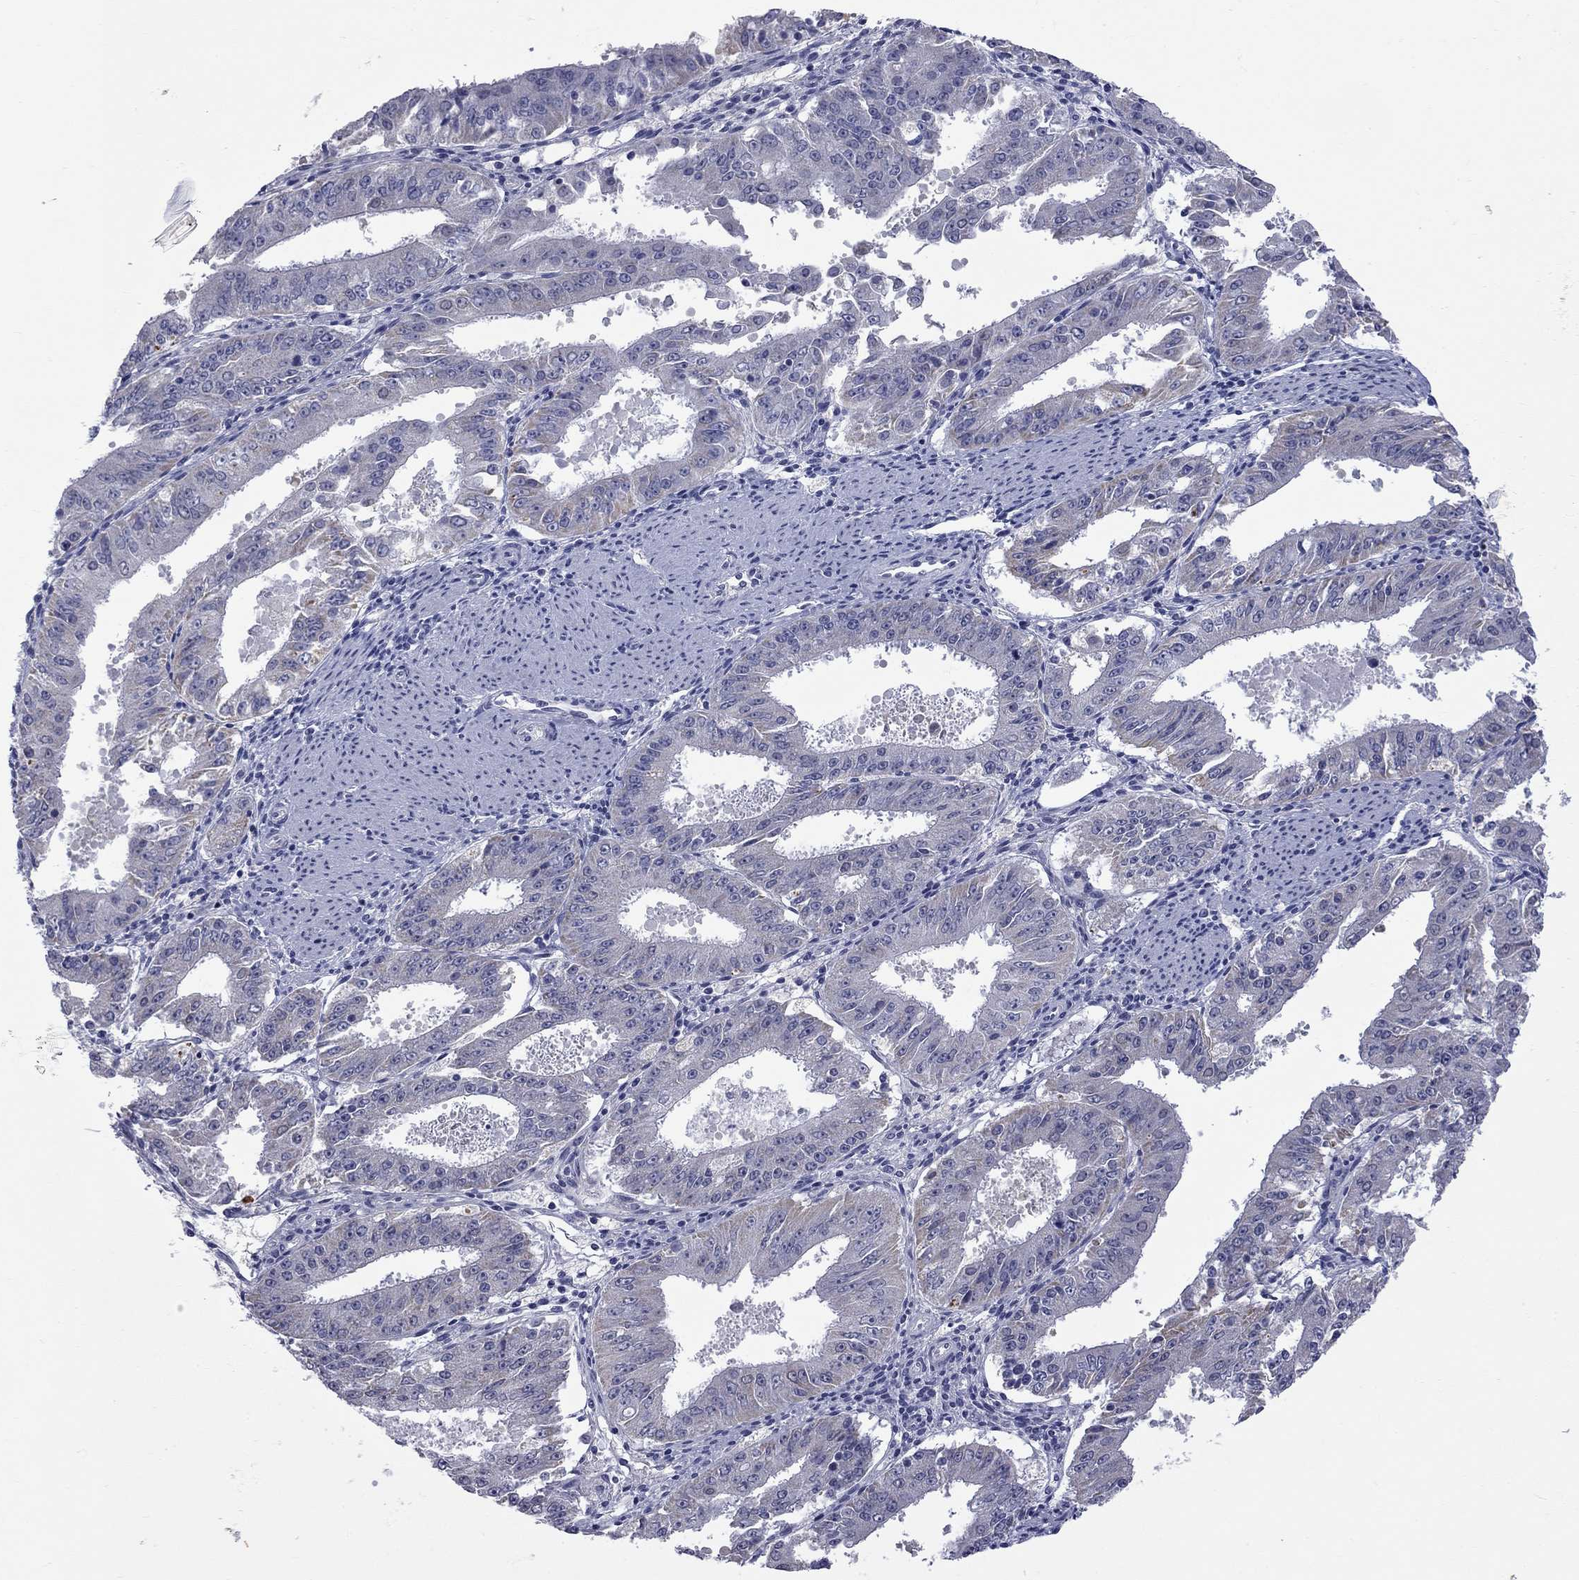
{"staining": {"intensity": "weak", "quantity": "<25%", "location": "cytoplasmic/membranous"}, "tissue": "ovarian cancer", "cell_type": "Tumor cells", "image_type": "cancer", "snomed": [{"axis": "morphology", "description": "Carcinoma, endometroid"}, {"axis": "topography", "description": "Ovary"}], "caption": "There is no significant staining in tumor cells of ovarian endometroid carcinoma.", "gene": "ABCB4", "patient": {"sex": "female", "age": 42}}